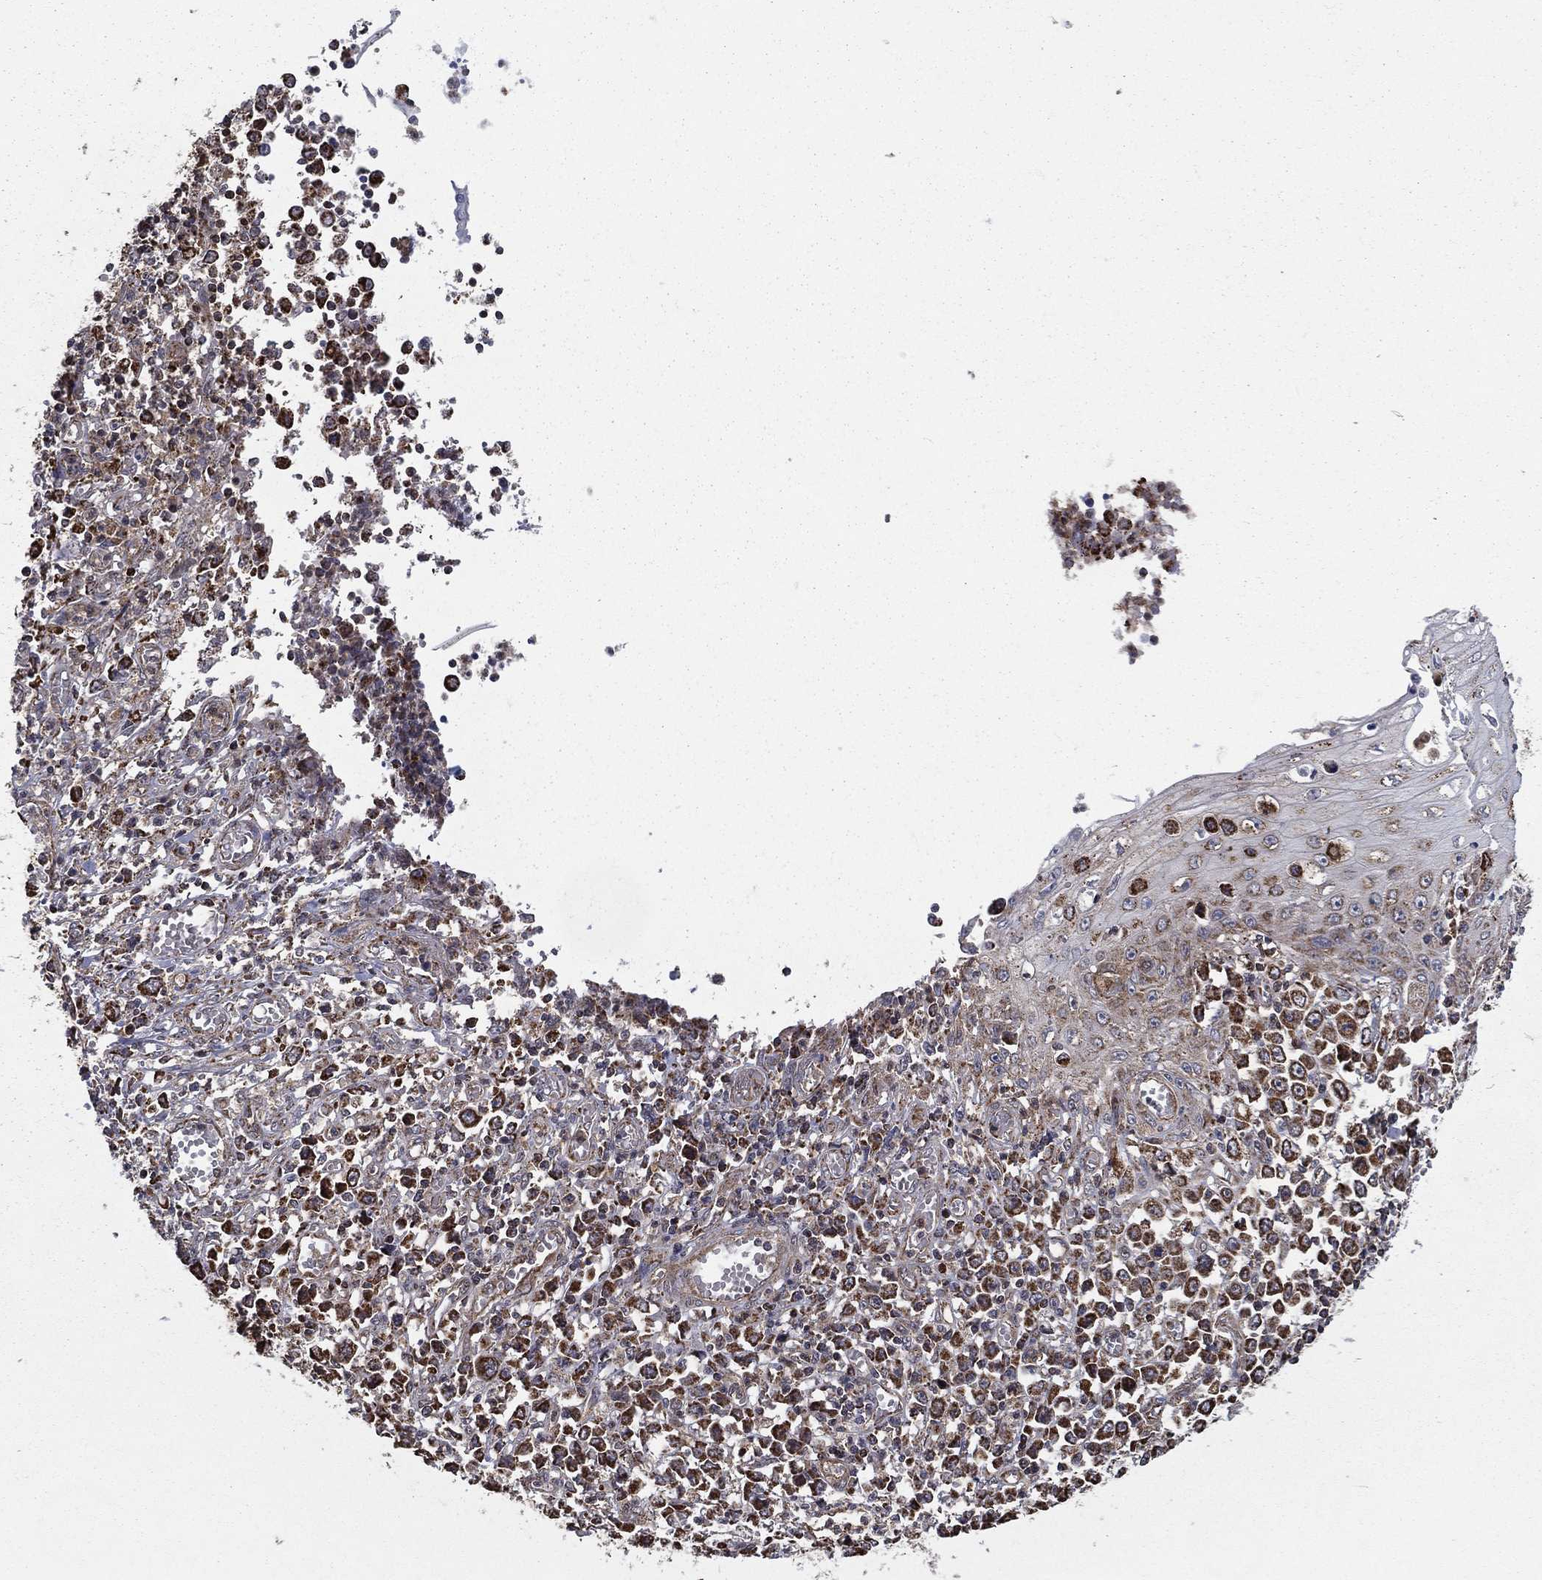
{"staining": {"intensity": "moderate", "quantity": ">75%", "location": "cytoplasmic/membranous"}, "tissue": "stomach cancer", "cell_type": "Tumor cells", "image_type": "cancer", "snomed": [{"axis": "morphology", "description": "Adenocarcinoma, NOS"}, {"axis": "topography", "description": "Stomach, upper"}], "caption": "The image displays immunohistochemical staining of stomach cancer (adenocarcinoma). There is moderate cytoplasmic/membranous expression is appreciated in approximately >75% of tumor cells.", "gene": "RIGI", "patient": {"sex": "male", "age": 70}}